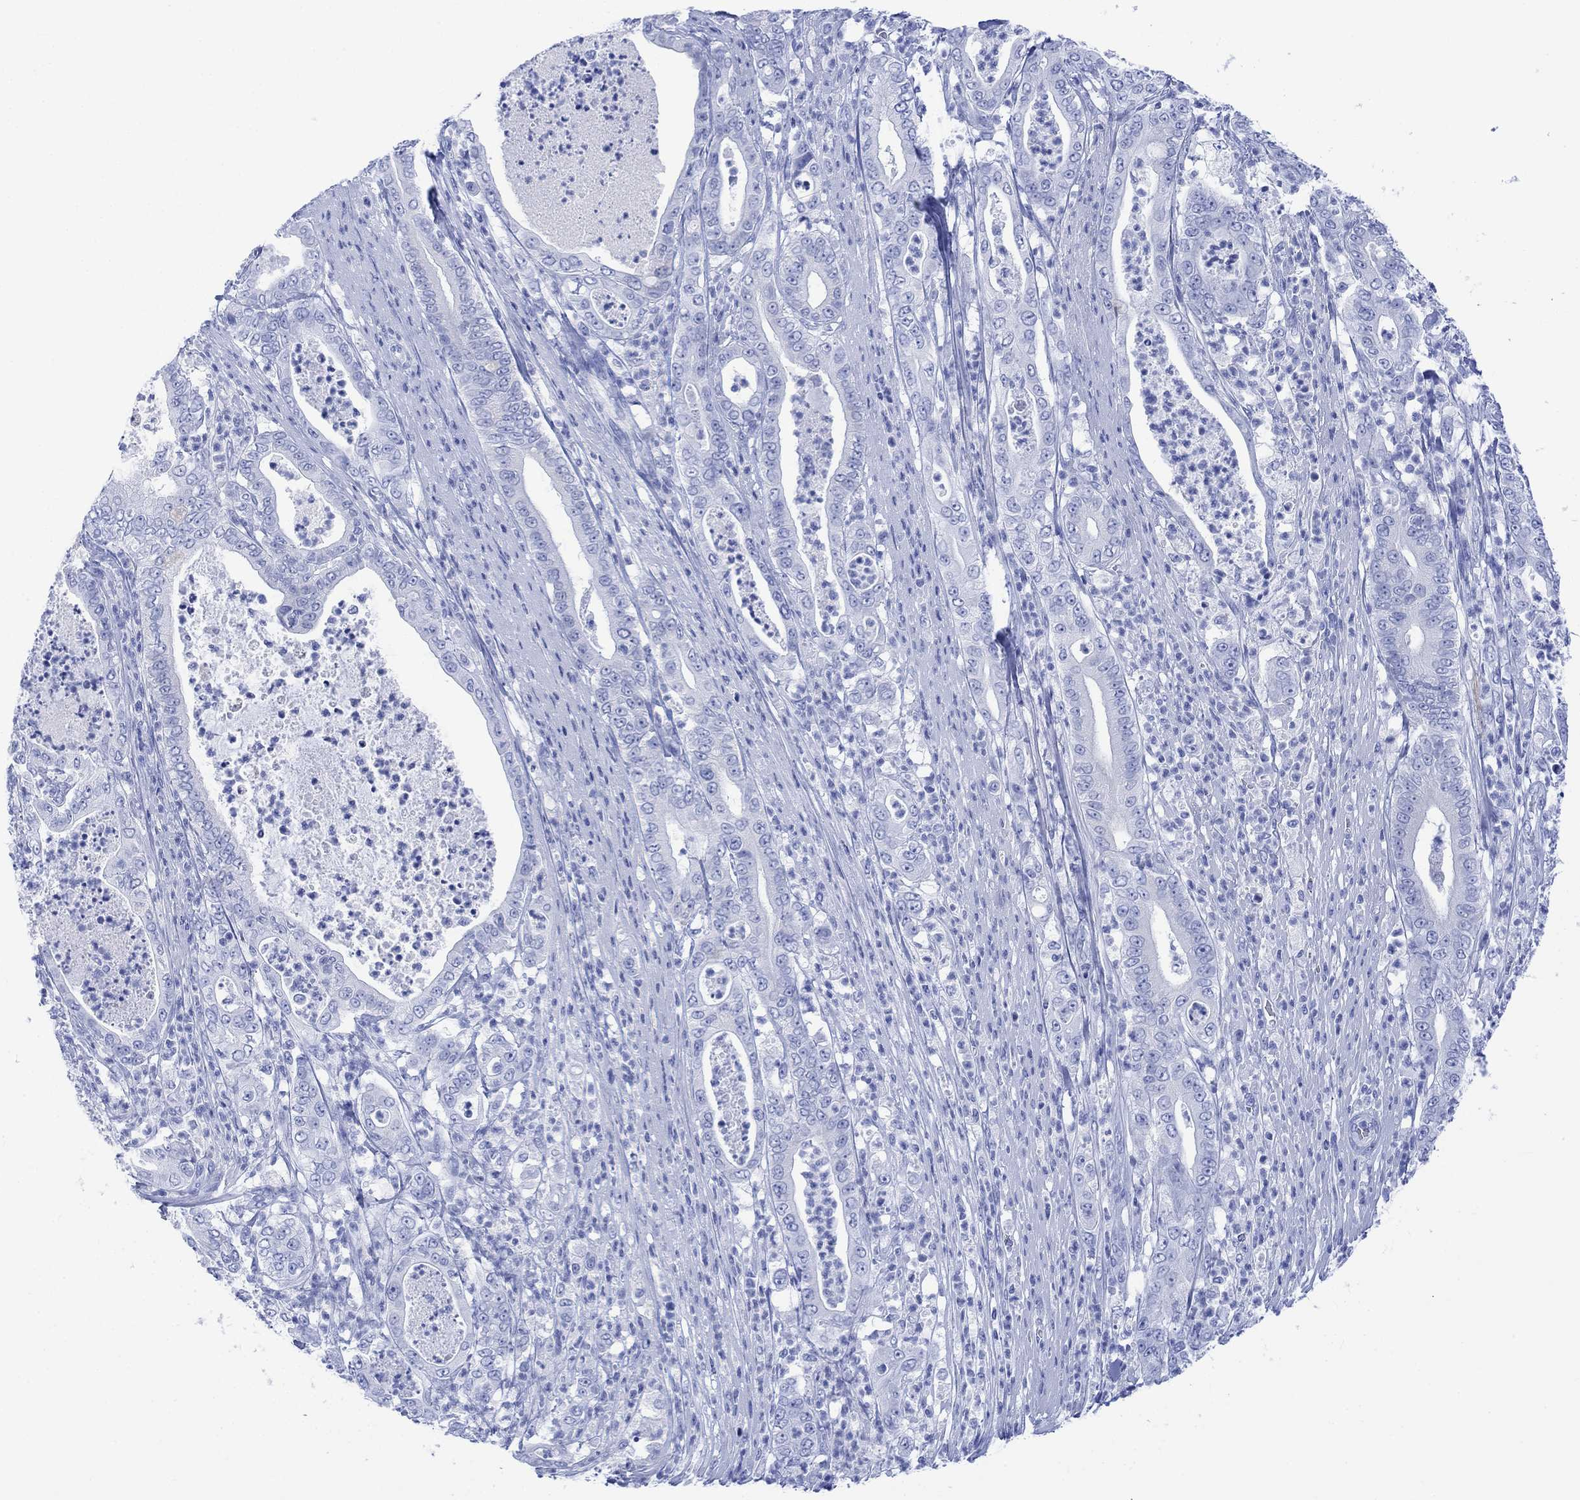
{"staining": {"intensity": "negative", "quantity": "none", "location": "none"}, "tissue": "pancreatic cancer", "cell_type": "Tumor cells", "image_type": "cancer", "snomed": [{"axis": "morphology", "description": "Adenocarcinoma, NOS"}, {"axis": "topography", "description": "Pancreas"}], "caption": "Immunohistochemistry (IHC) histopathology image of neoplastic tissue: pancreatic cancer stained with DAB (3,3'-diaminobenzidine) exhibits no significant protein expression in tumor cells.", "gene": "CELF4", "patient": {"sex": "male", "age": 71}}